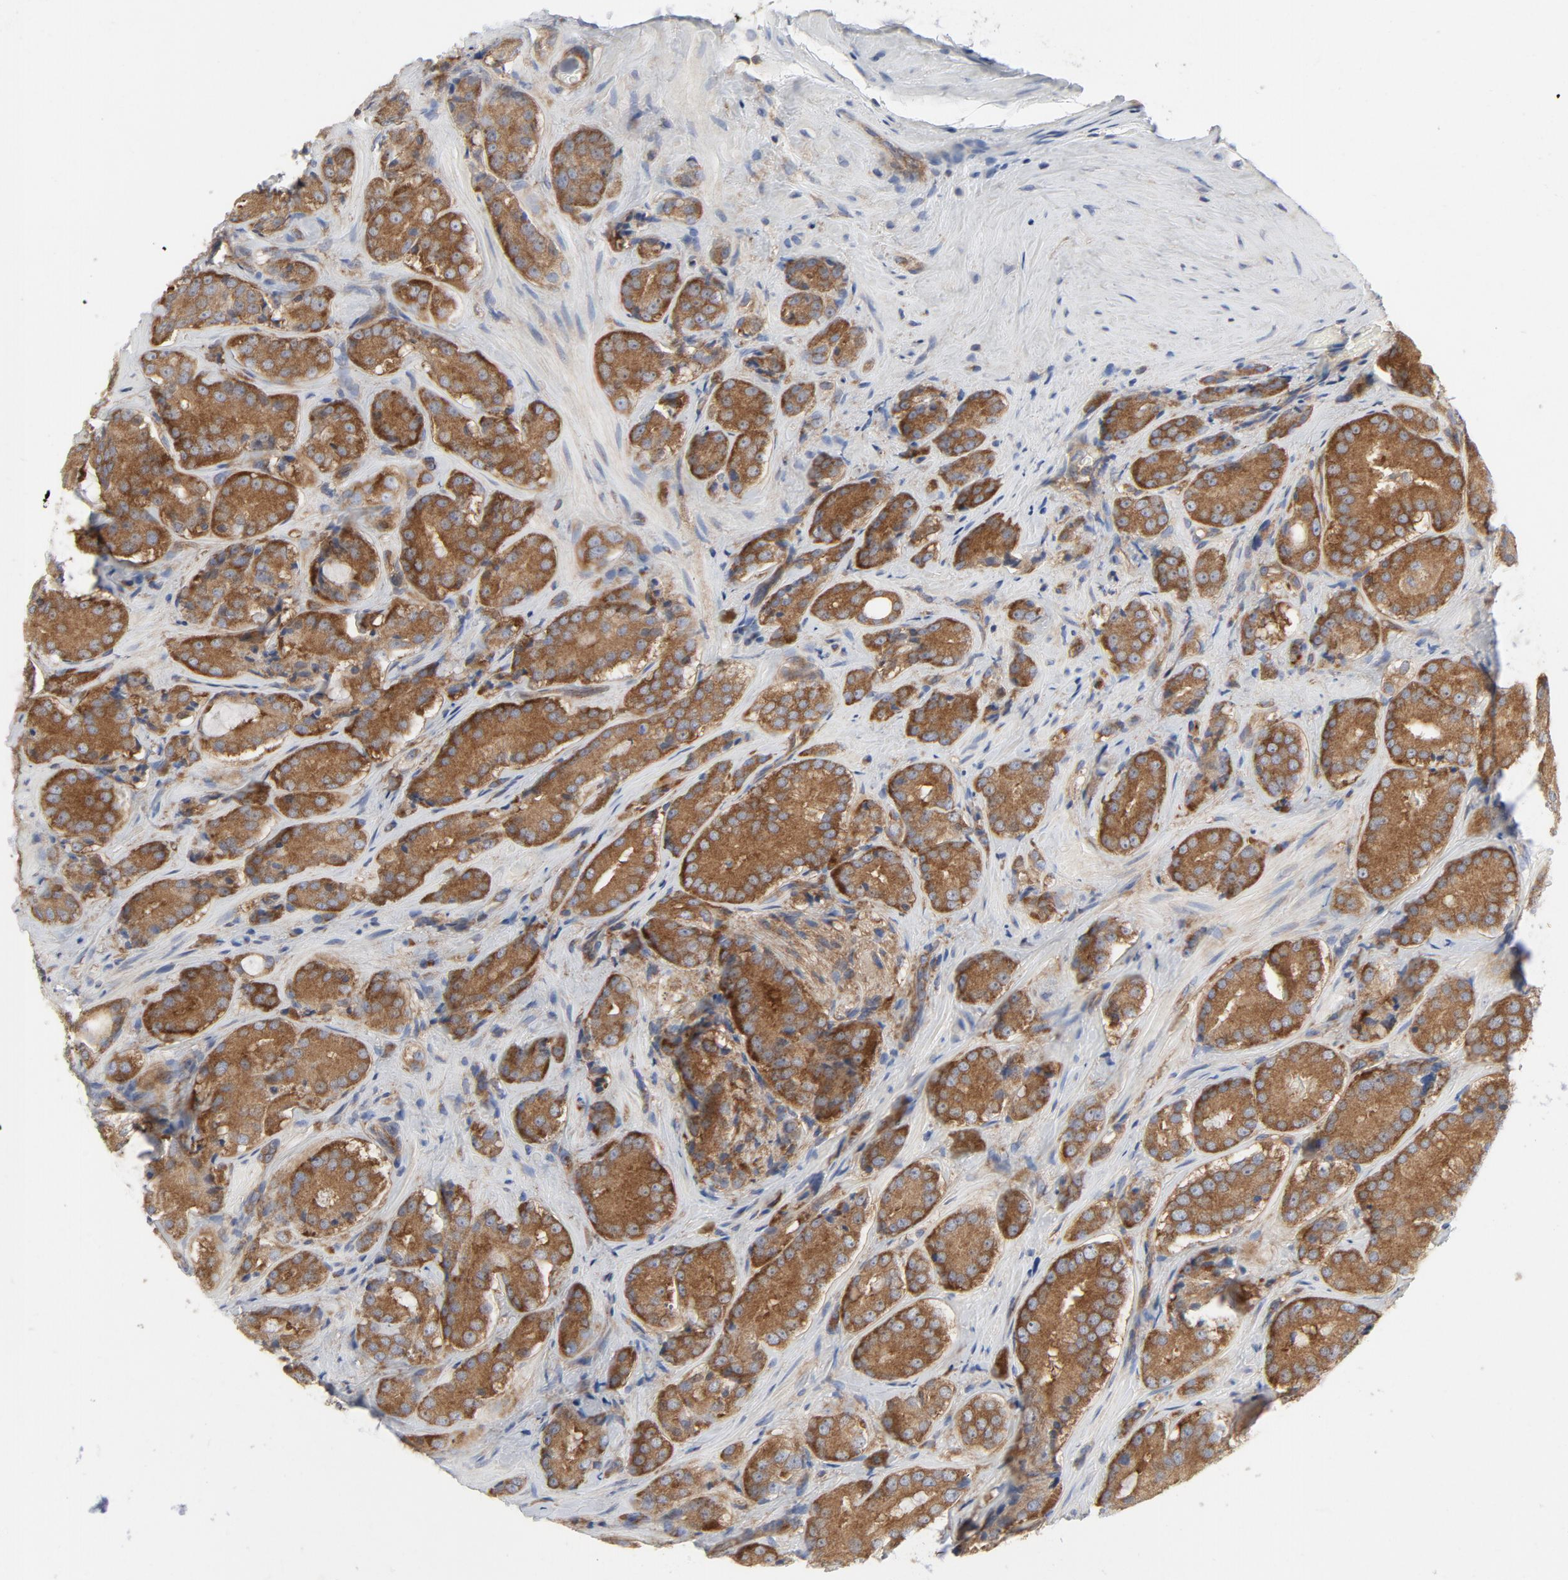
{"staining": {"intensity": "strong", "quantity": ">75%", "location": "cytoplasmic/membranous"}, "tissue": "prostate cancer", "cell_type": "Tumor cells", "image_type": "cancer", "snomed": [{"axis": "morphology", "description": "Adenocarcinoma, High grade"}, {"axis": "topography", "description": "Prostate"}], "caption": "Immunohistochemical staining of human prostate cancer shows high levels of strong cytoplasmic/membranous expression in about >75% of tumor cells.", "gene": "RABEP1", "patient": {"sex": "male", "age": 70}}